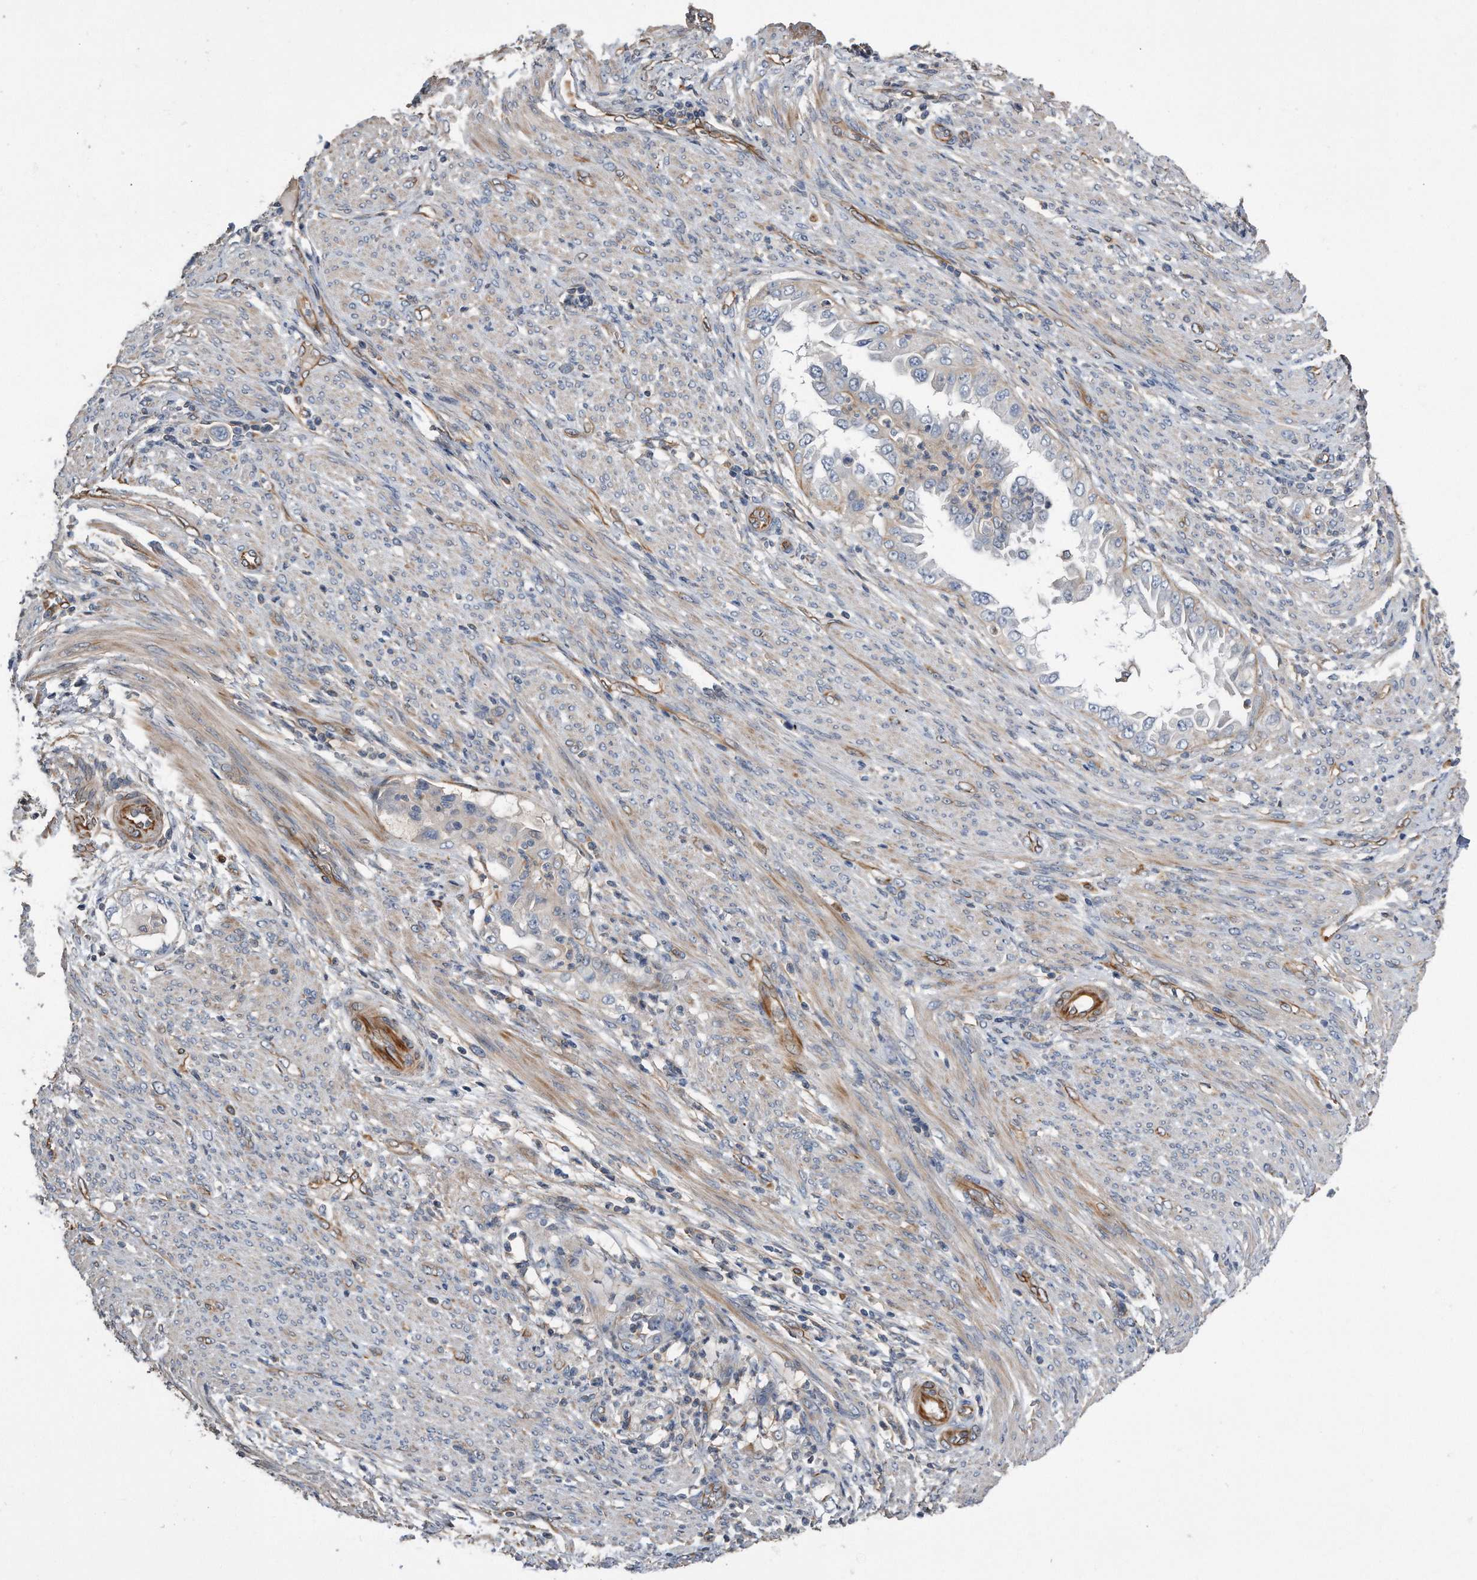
{"staining": {"intensity": "negative", "quantity": "none", "location": "none"}, "tissue": "endometrial cancer", "cell_type": "Tumor cells", "image_type": "cancer", "snomed": [{"axis": "morphology", "description": "Adenocarcinoma, NOS"}, {"axis": "topography", "description": "Endometrium"}], "caption": "This is a histopathology image of IHC staining of endometrial adenocarcinoma, which shows no expression in tumor cells. (DAB immunohistochemistry (IHC) visualized using brightfield microscopy, high magnification).", "gene": "GPC1", "patient": {"sex": "female", "age": 85}}